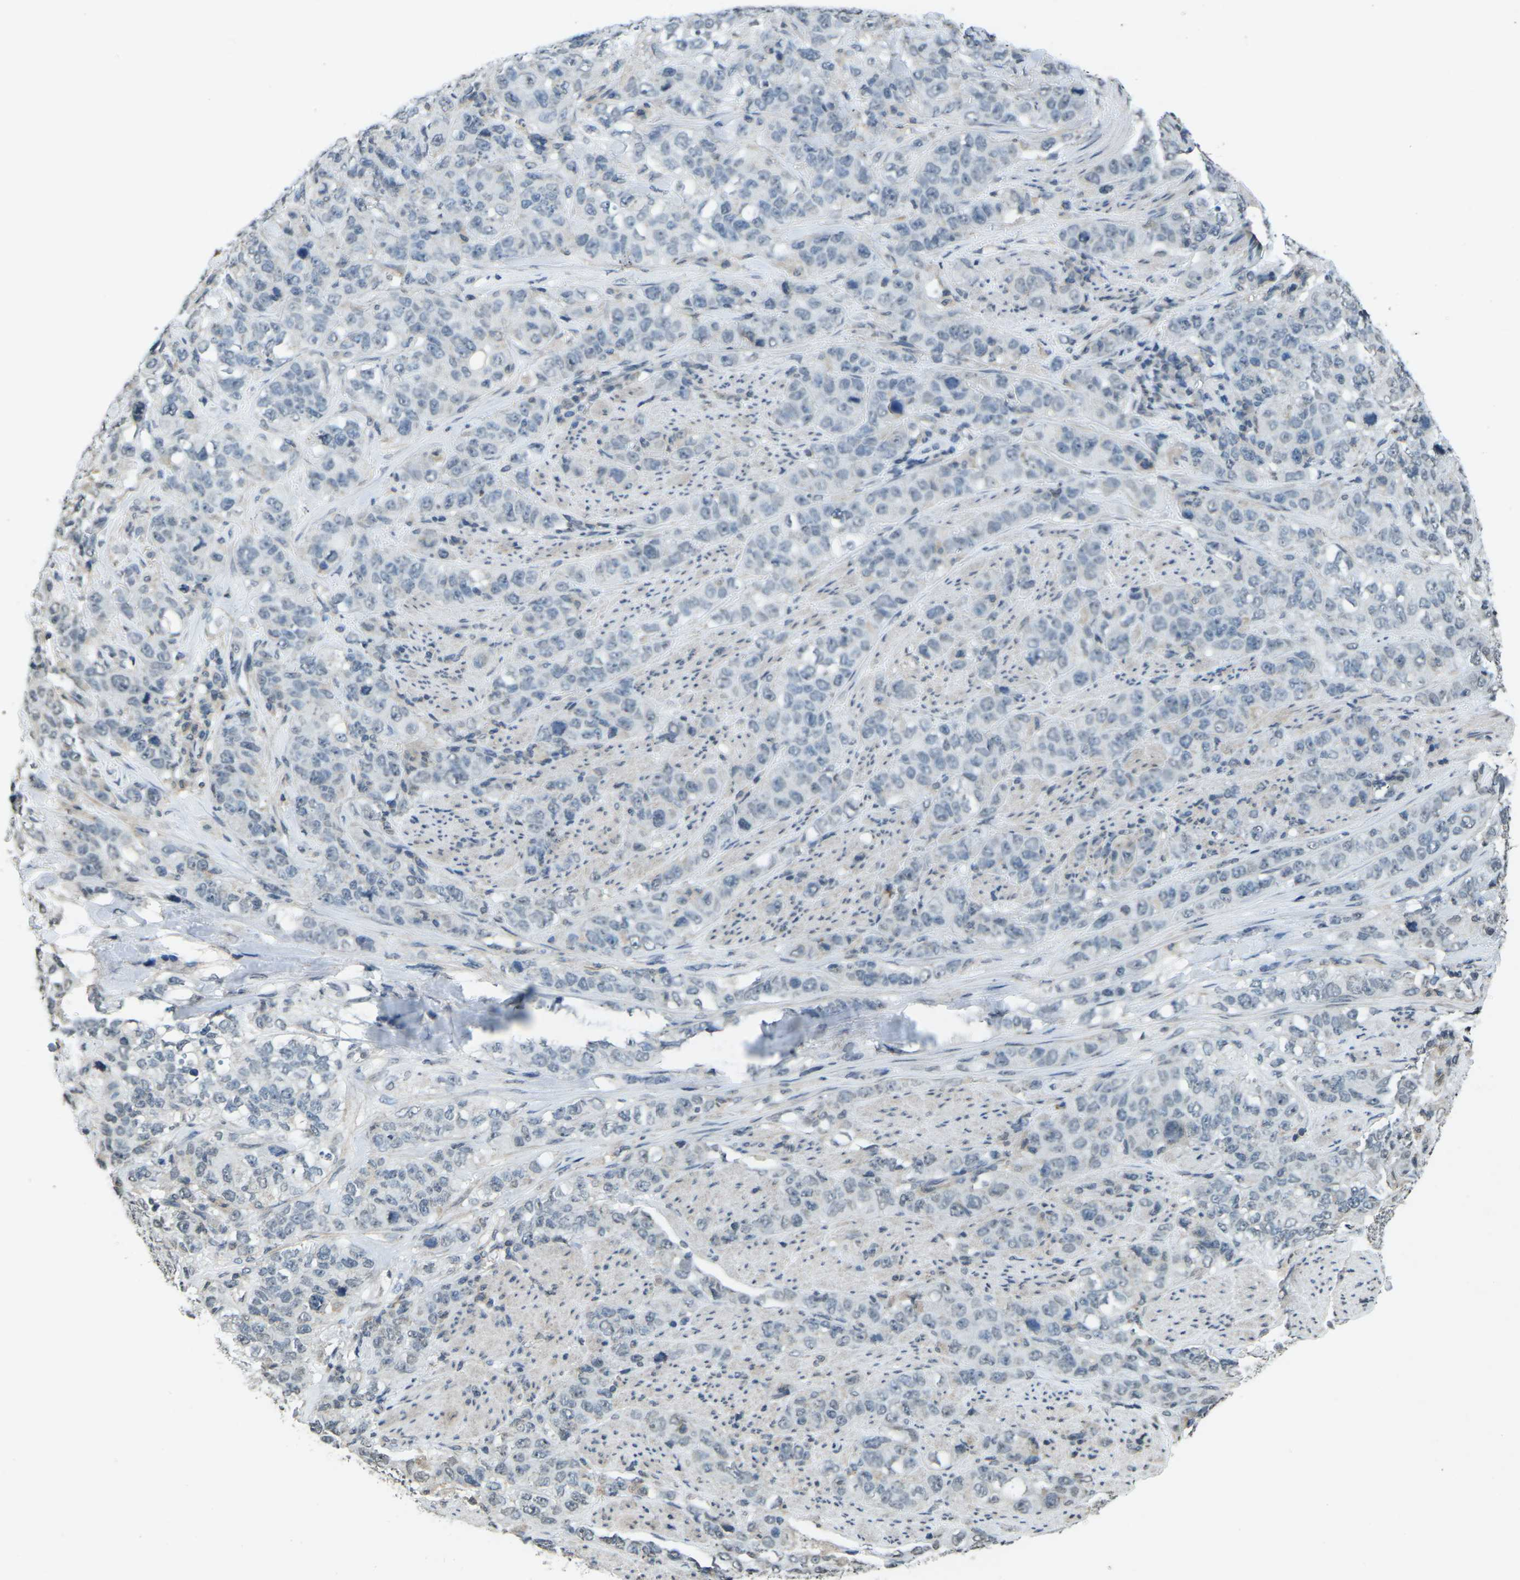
{"staining": {"intensity": "negative", "quantity": "none", "location": "none"}, "tissue": "stomach cancer", "cell_type": "Tumor cells", "image_type": "cancer", "snomed": [{"axis": "morphology", "description": "Adenocarcinoma, NOS"}, {"axis": "topography", "description": "Stomach"}], "caption": "A high-resolution photomicrograph shows IHC staining of stomach cancer (adenocarcinoma), which reveals no significant staining in tumor cells. (DAB IHC with hematoxylin counter stain).", "gene": "TFR2", "patient": {"sex": "male", "age": 48}}